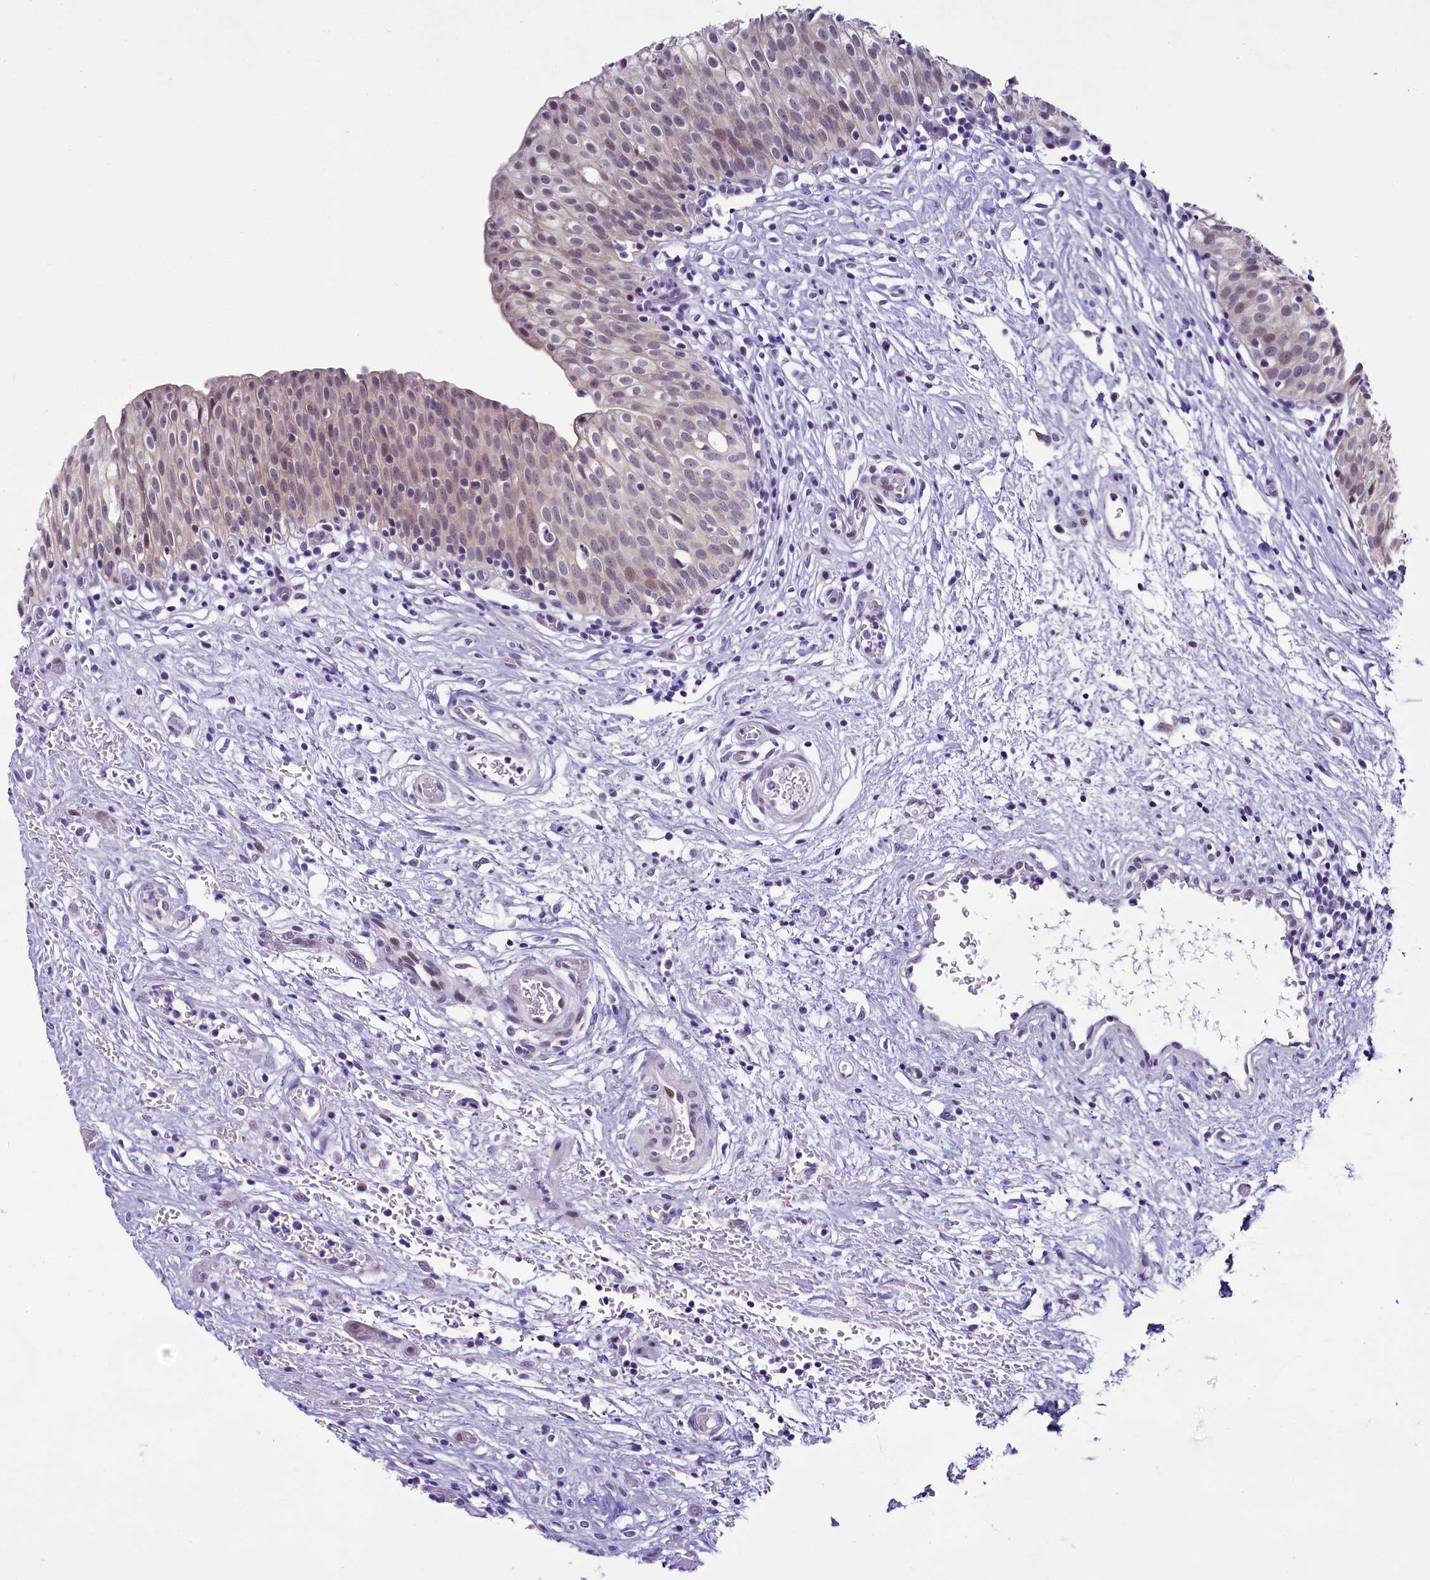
{"staining": {"intensity": "moderate", "quantity": "<25%", "location": "nuclear"}, "tissue": "urinary bladder", "cell_type": "Urothelial cells", "image_type": "normal", "snomed": [{"axis": "morphology", "description": "Normal tissue, NOS"}, {"axis": "topography", "description": "Urinary bladder"}], "caption": "Immunohistochemical staining of unremarkable human urinary bladder shows low levels of moderate nuclear expression in about <25% of urothelial cells.", "gene": "CCDC106", "patient": {"sex": "male", "age": 55}}